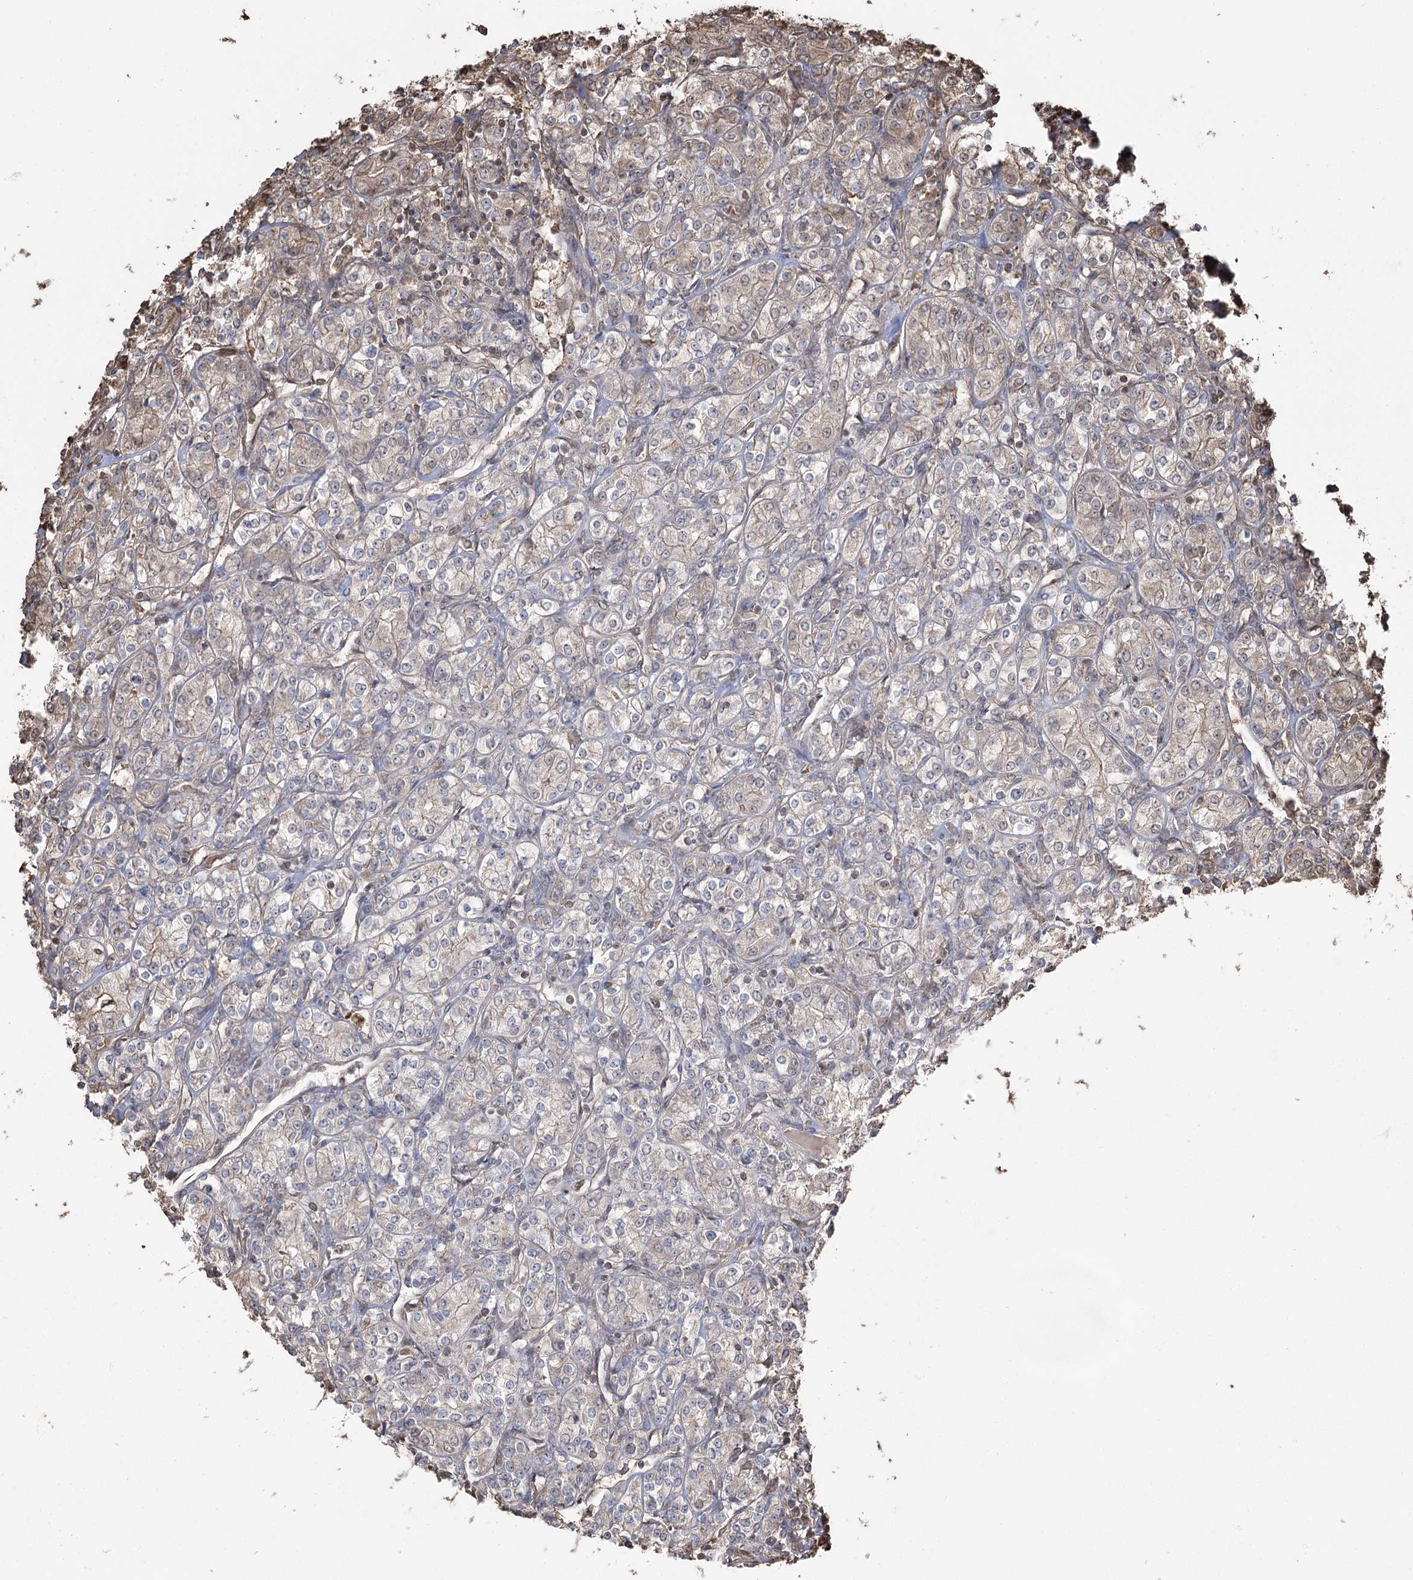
{"staining": {"intensity": "weak", "quantity": "<25%", "location": "cytoplasmic/membranous"}, "tissue": "renal cancer", "cell_type": "Tumor cells", "image_type": "cancer", "snomed": [{"axis": "morphology", "description": "Adenocarcinoma, NOS"}, {"axis": "topography", "description": "Kidney"}], "caption": "The IHC micrograph has no significant staining in tumor cells of renal adenocarcinoma tissue.", "gene": "PLCH1", "patient": {"sex": "male", "age": 77}}